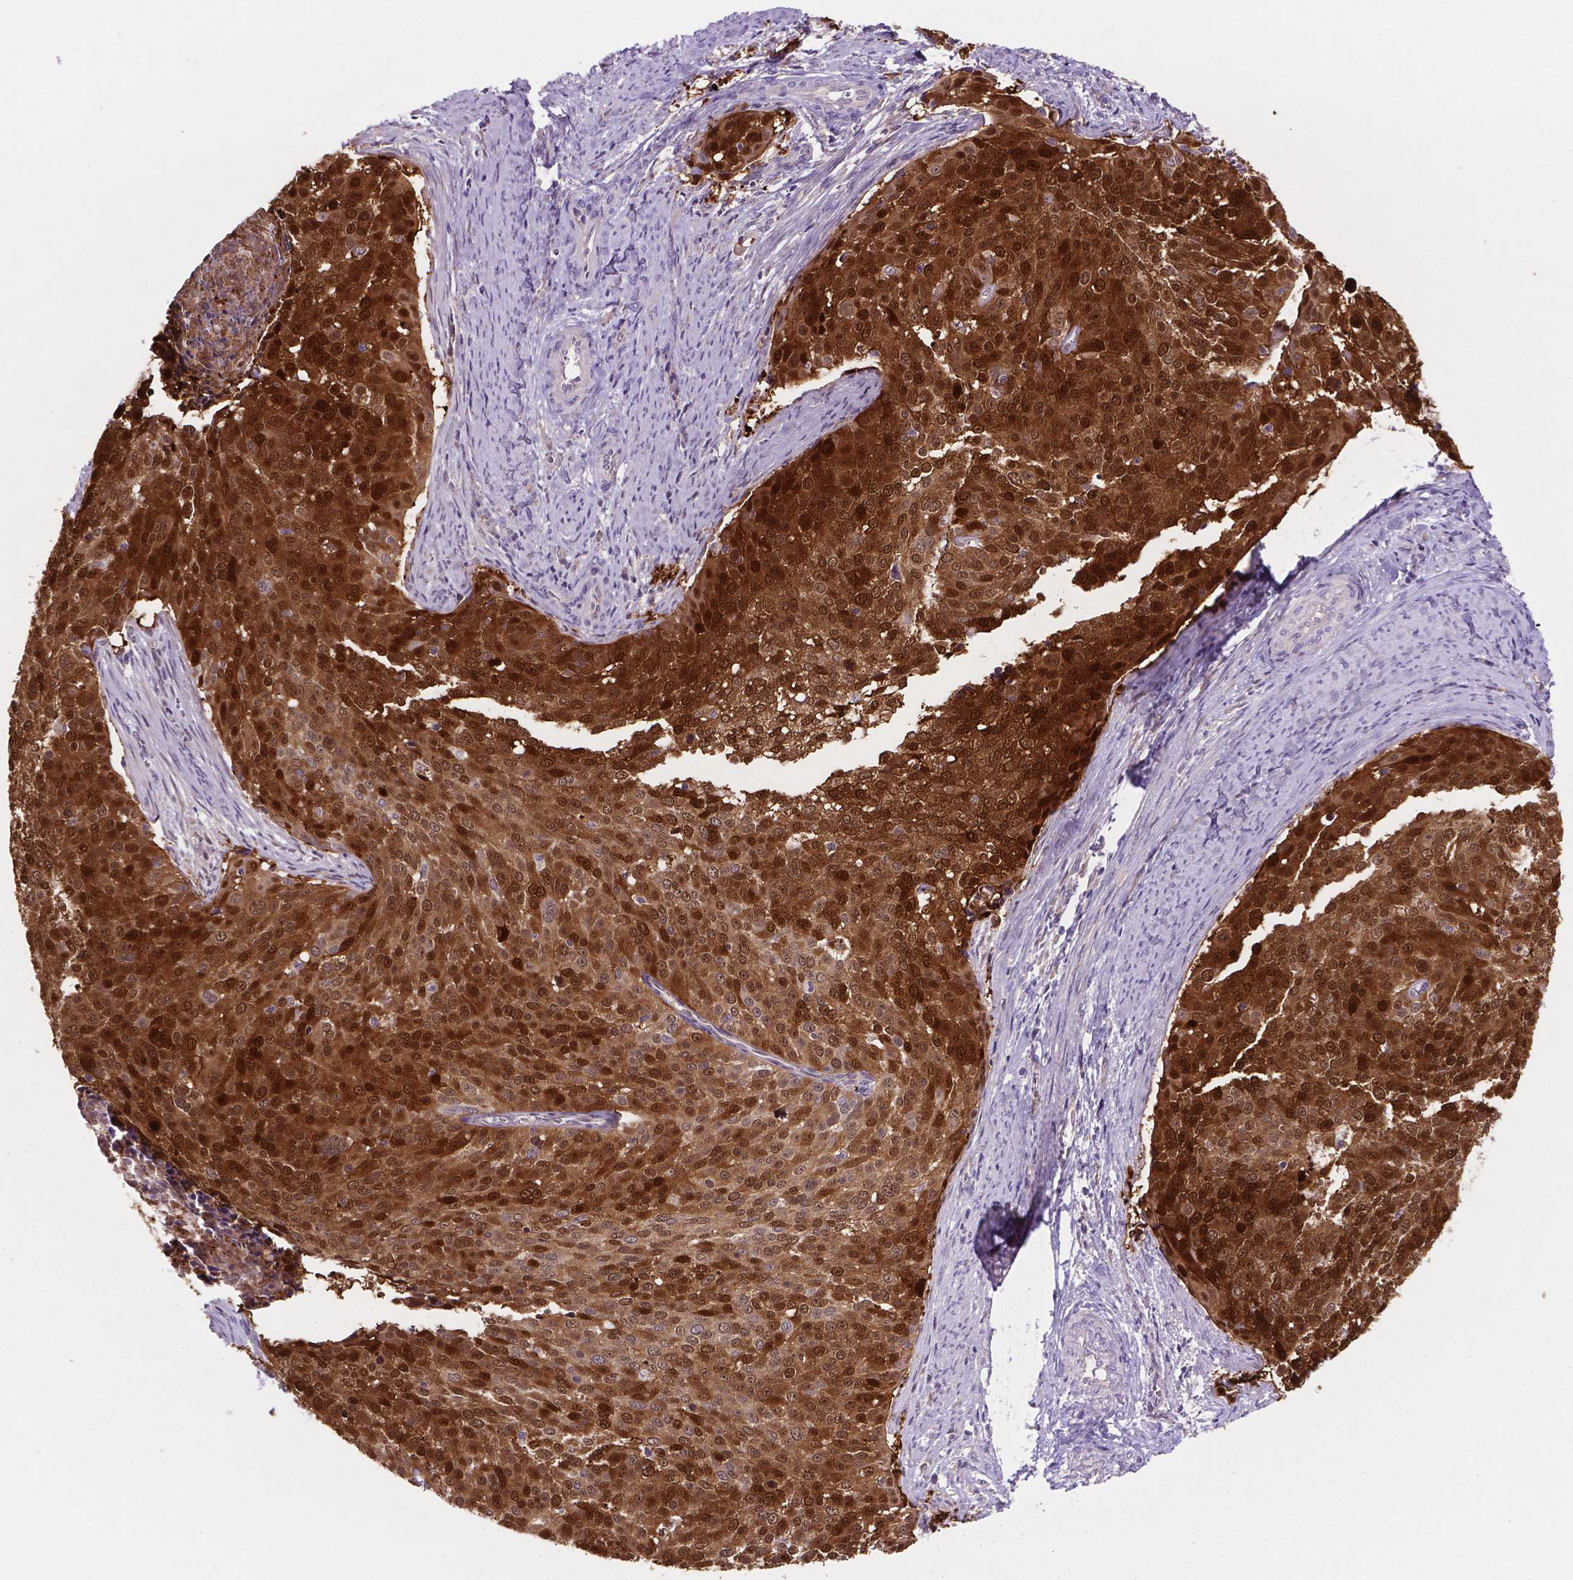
{"staining": {"intensity": "strong", "quantity": ">75%", "location": "cytoplasmic/membranous,nuclear"}, "tissue": "cervical cancer", "cell_type": "Tumor cells", "image_type": "cancer", "snomed": [{"axis": "morphology", "description": "Squamous cell carcinoma, NOS"}, {"axis": "topography", "description": "Cervix"}], "caption": "Protein staining by immunohistochemistry displays strong cytoplasmic/membranous and nuclear positivity in approximately >75% of tumor cells in cervical squamous cell carcinoma.", "gene": "TM4SF20", "patient": {"sex": "female", "age": 39}}